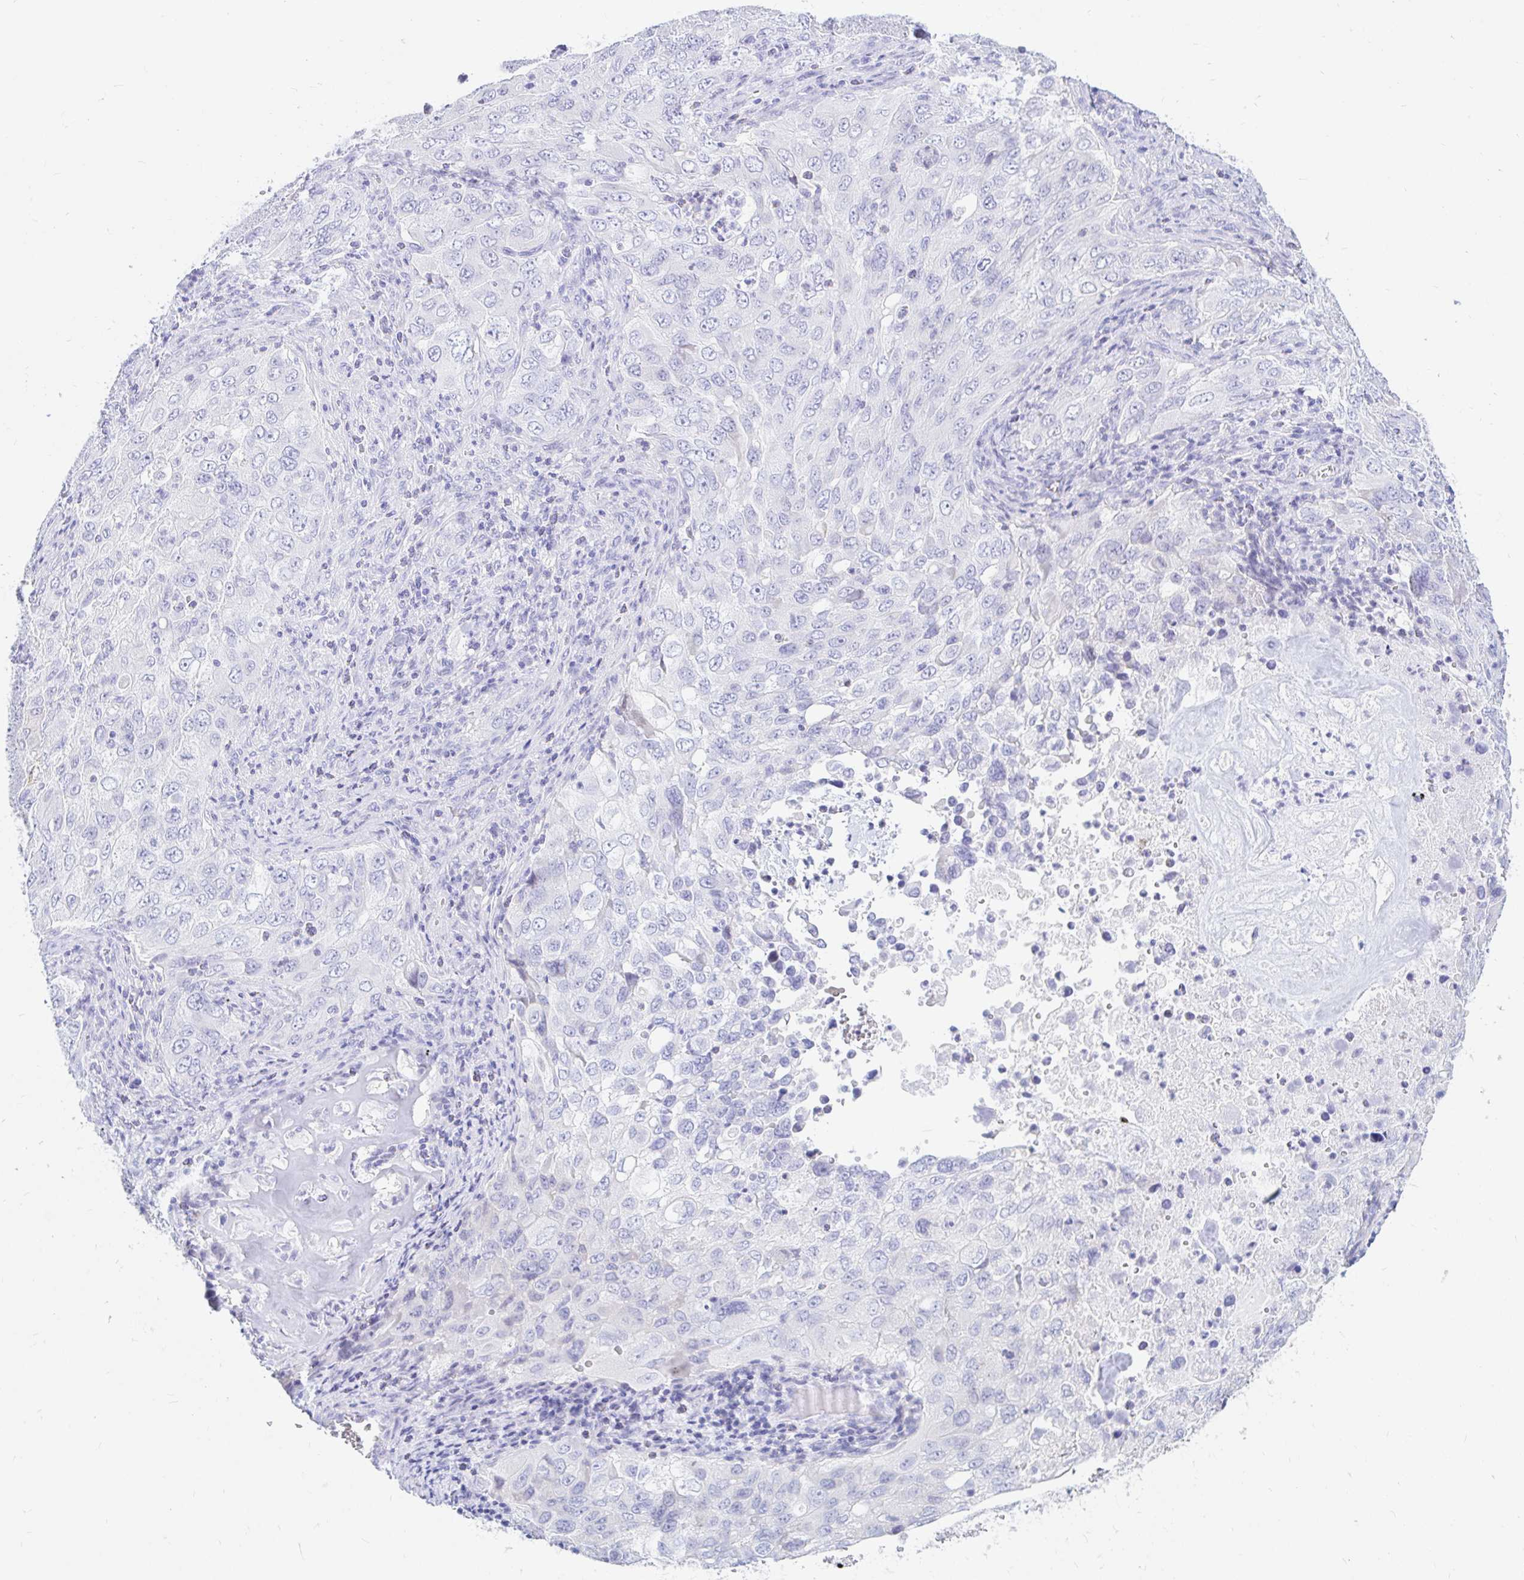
{"staining": {"intensity": "negative", "quantity": "none", "location": "none"}, "tissue": "lung cancer", "cell_type": "Tumor cells", "image_type": "cancer", "snomed": [{"axis": "morphology", "description": "Adenocarcinoma, NOS"}, {"axis": "morphology", "description": "Adenocarcinoma, metastatic, NOS"}, {"axis": "topography", "description": "Lymph node"}, {"axis": "topography", "description": "Lung"}], "caption": "This is an immunohistochemistry micrograph of human lung metastatic adenocarcinoma. There is no positivity in tumor cells.", "gene": "PPP1R1B", "patient": {"sex": "female", "age": 42}}